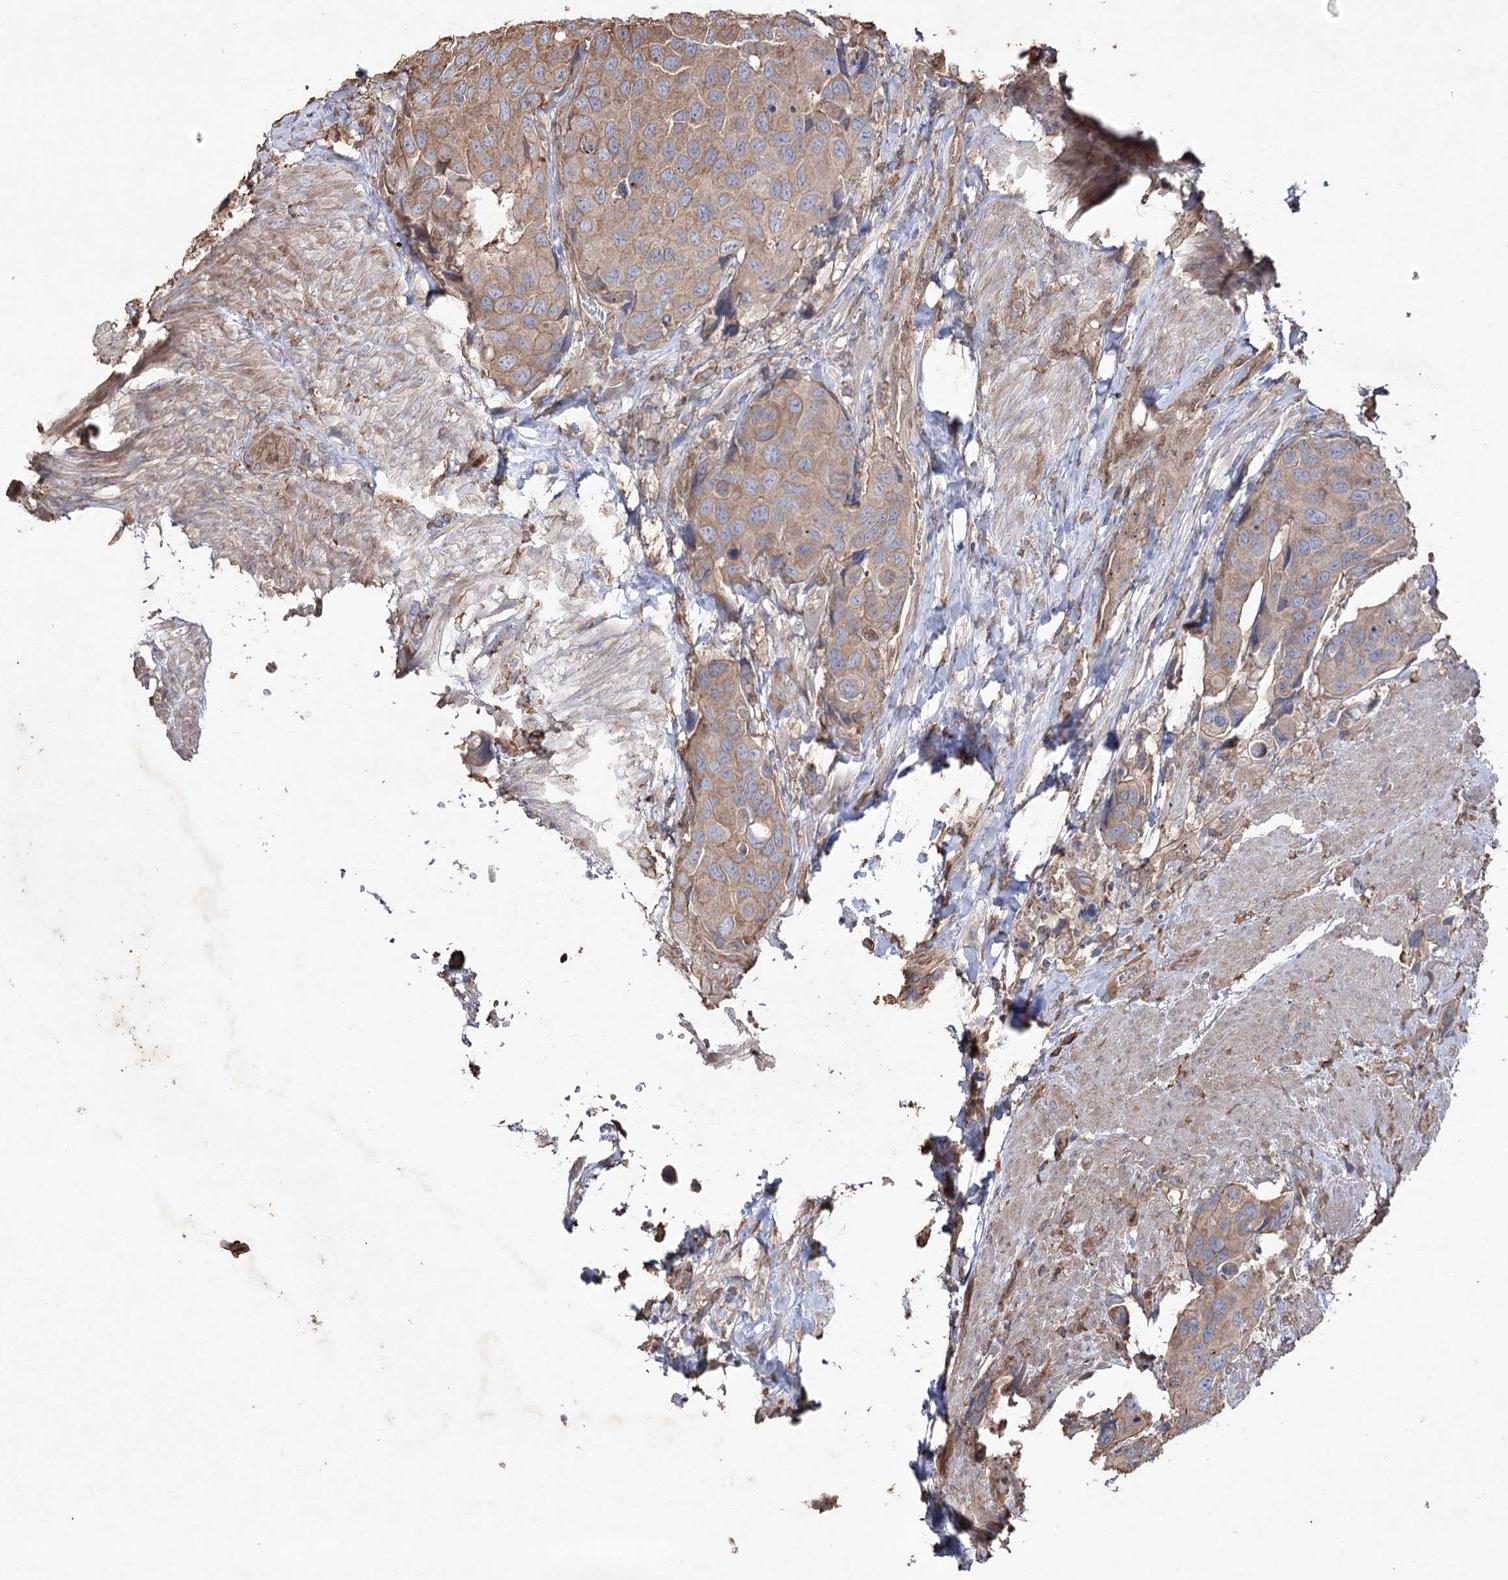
{"staining": {"intensity": "weak", "quantity": ">75%", "location": "cytoplasmic/membranous"}, "tissue": "urothelial cancer", "cell_type": "Tumor cells", "image_type": "cancer", "snomed": [{"axis": "morphology", "description": "Urothelial carcinoma, High grade"}, {"axis": "topography", "description": "Urinary bladder"}], "caption": "High-grade urothelial carcinoma stained with immunohistochemistry (IHC) displays weak cytoplasmic/membranous staining in about >75% of tumor cells. Nuclei are stained in blue.", "gene": "FAM13B", "patient": {"sex": "male", "age": 74}}